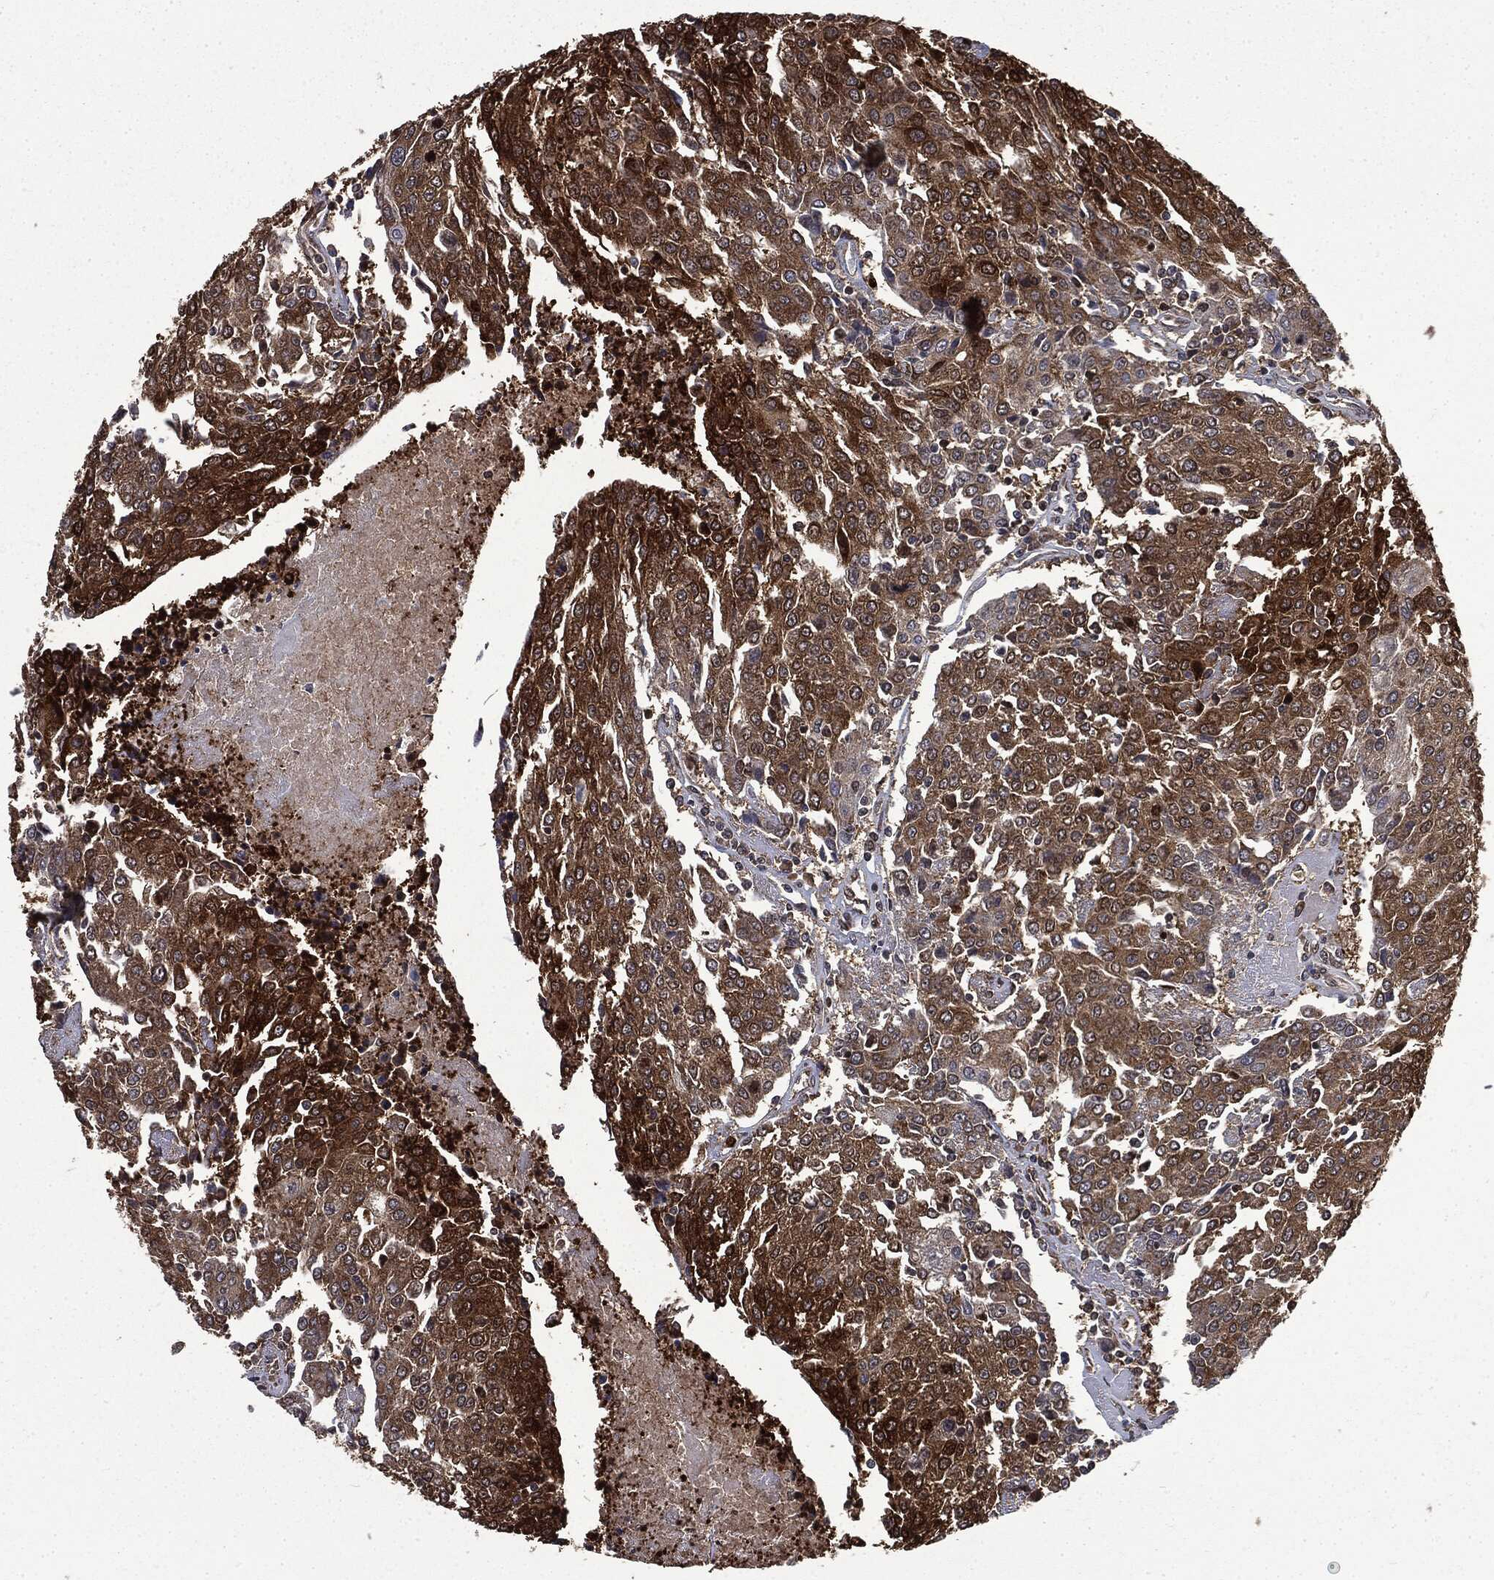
{"staining": {"intensity": "strong", "quantity": "25%-75%", "location": "cytoplasmic/membranous"}, "tissue": "urothelial cancer", "cell_type": "Tumor cells", "image_type": "cancer", "snomed": [{"axis": "morphology", "description": "Urothelial carcinoma, High grade"}, {"axis": "topography", "description": "Urinary bladder"}], "caption": "High-magnification brightfield microscopy of high-grade urothelial carcinoma stained with DAB (3,3'-diaminobenzidine) (brown) and counterstained with hematoxylin (blue). tumor cells exhibit strong cytoplasmic/membranous expression is seen in about25%-75% of cells.", "gene": "GPI", "patient": {"sex": "female", "age": 85}}